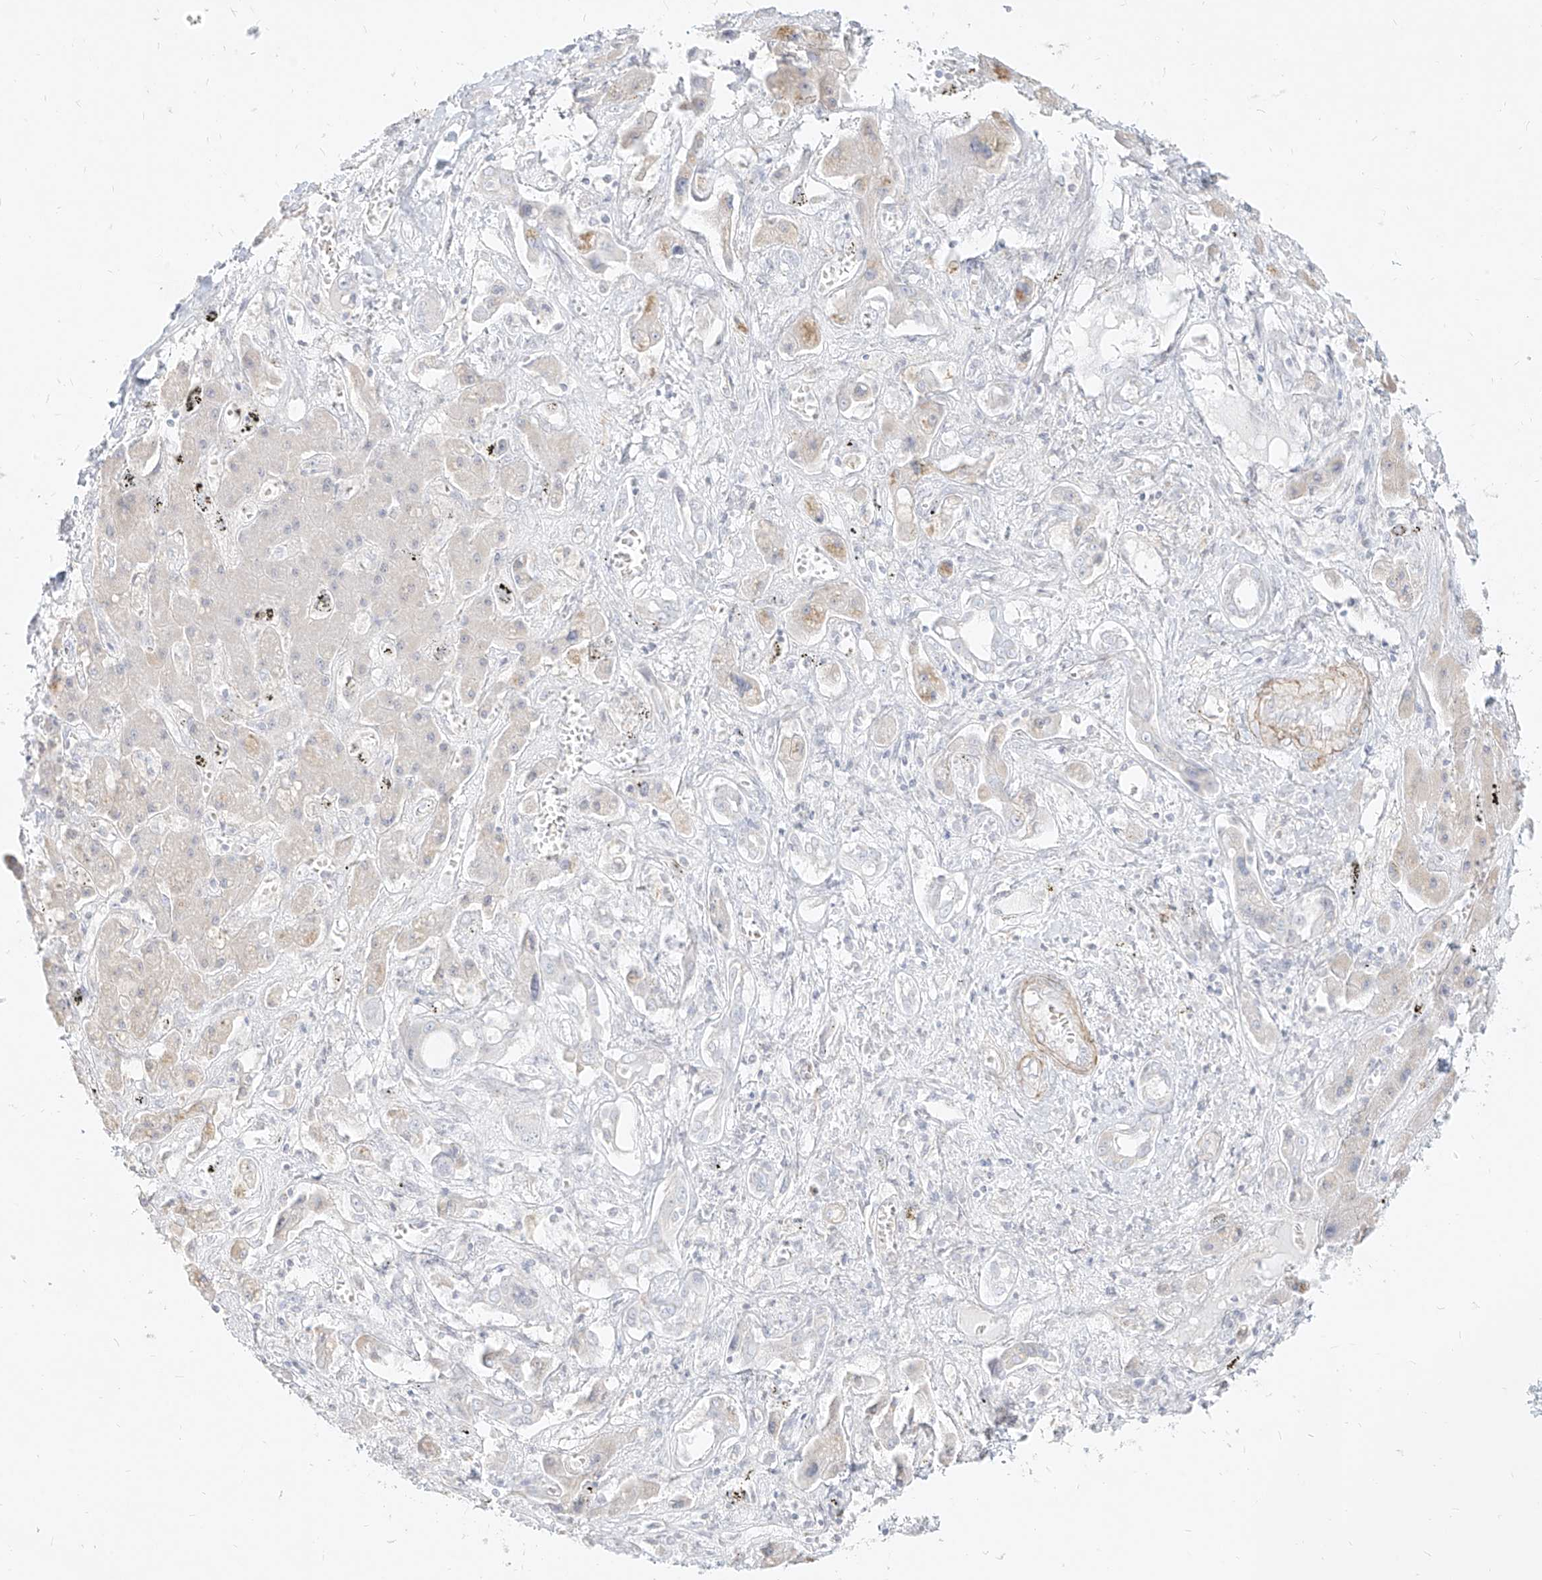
{"staining": {"intensity": "negative", "quantity": "none", "location": "none"}, "tissue": "liver cancer", "cell_type": "Tumor cells", "image_type": "cancer", "snomed": [{"axis": "morphology", "description": "Cholangiocarcinoma"}, {"axis": "topography", "description": "Liver"}], "caption": "The IHC micrograph has no significant staining in tumor cells of cholangiocarcinoma (liver) tissue.", "gene": "ITPKB", "patient": {"sex": "male", "age": 67}}